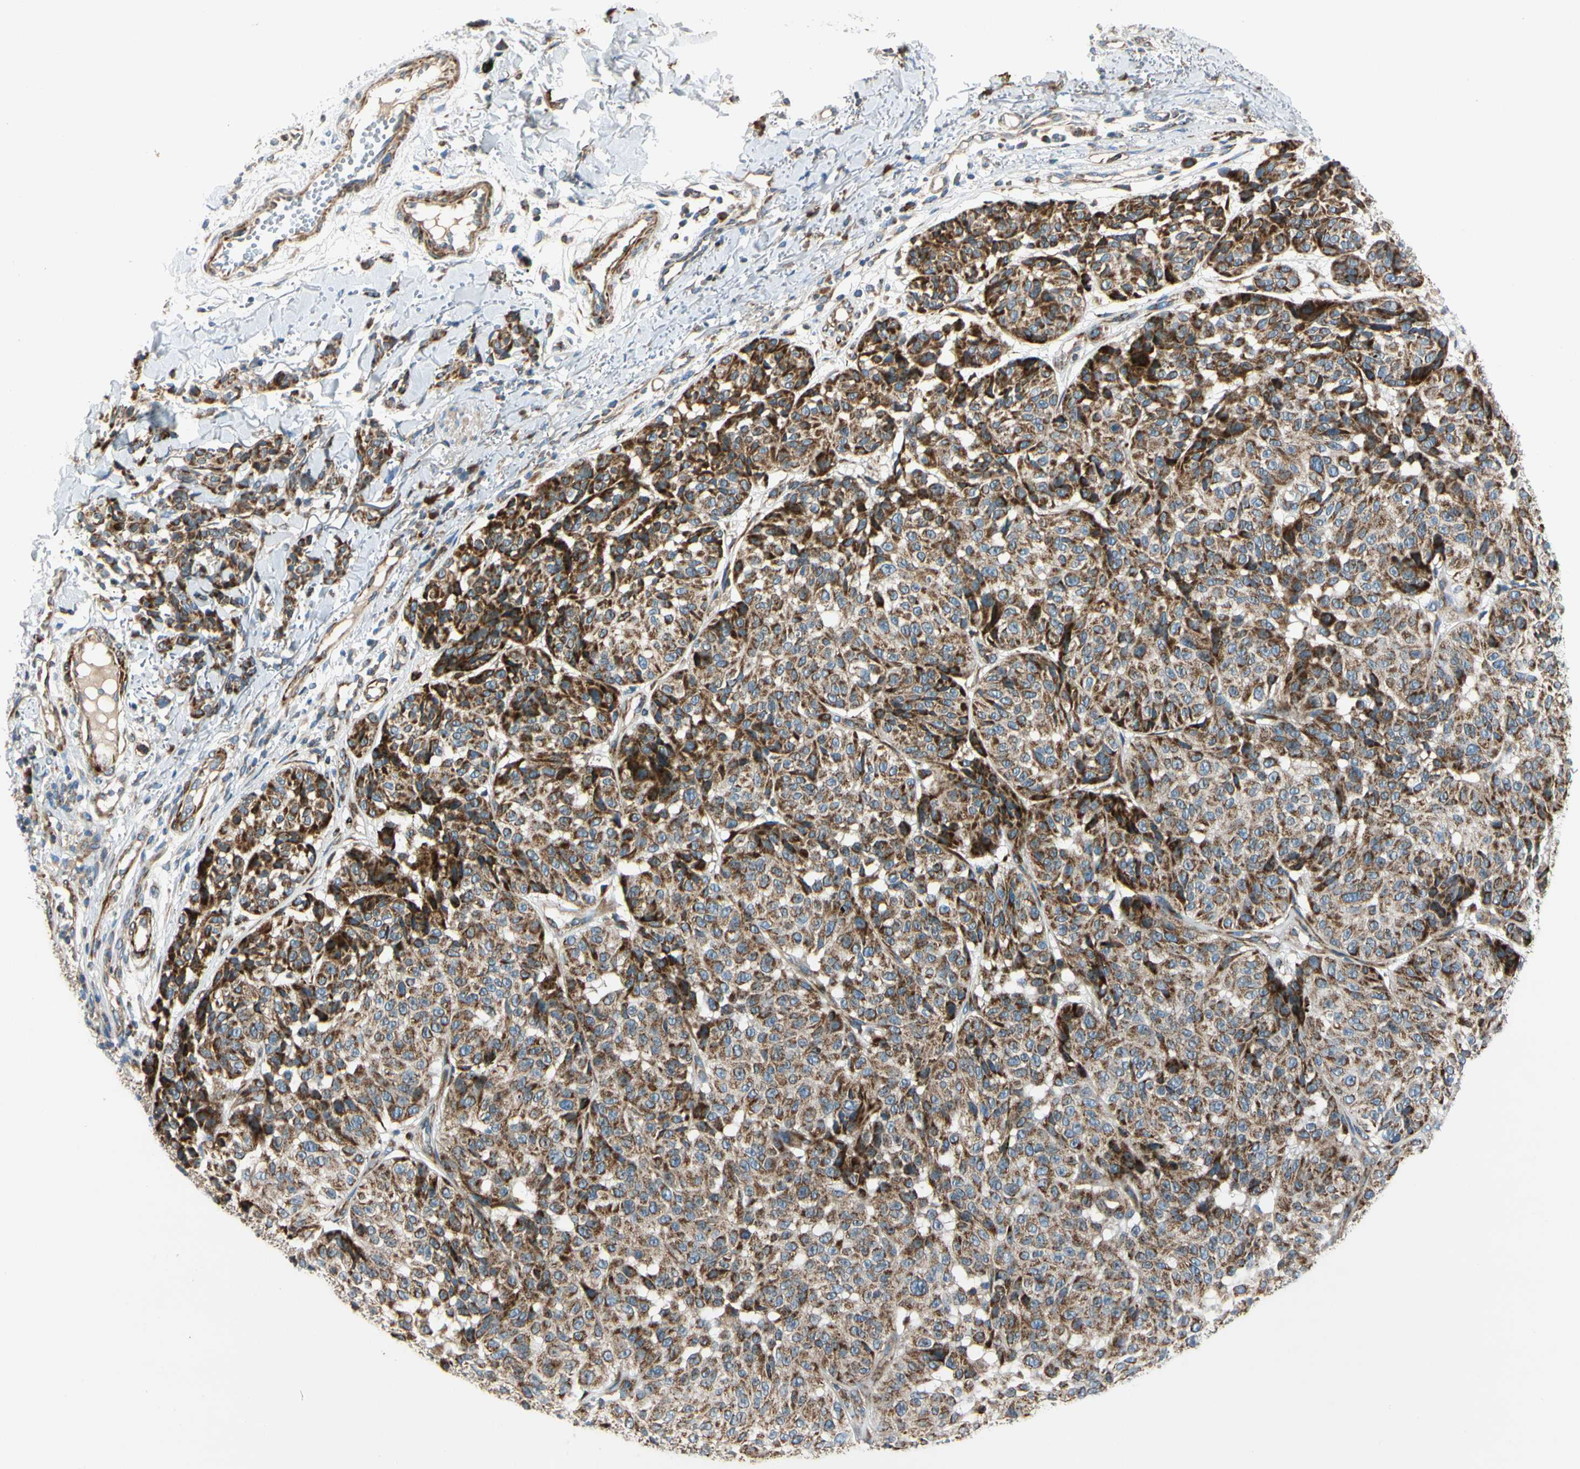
{"staining": {"intensity": "moderate", "quantity": ">75%", "location": "cytoplasmic/membranous"}, "tissue": "melanoma", "cell_type": "Tumor cells", "image_type": "cancer", "snomed": [{"axis": "morphology", "description": "Malignant melanoma, NOS"}, {"axis": "topography", "description": "Skin"}], "caption": "A micrograph of malignant melanoma stained for a protein displays moderate cytoplasmic/membranous brown staining in tumor cells.", "gene": "MRPL9", "patient": {"sex": "female", "age": 46}}